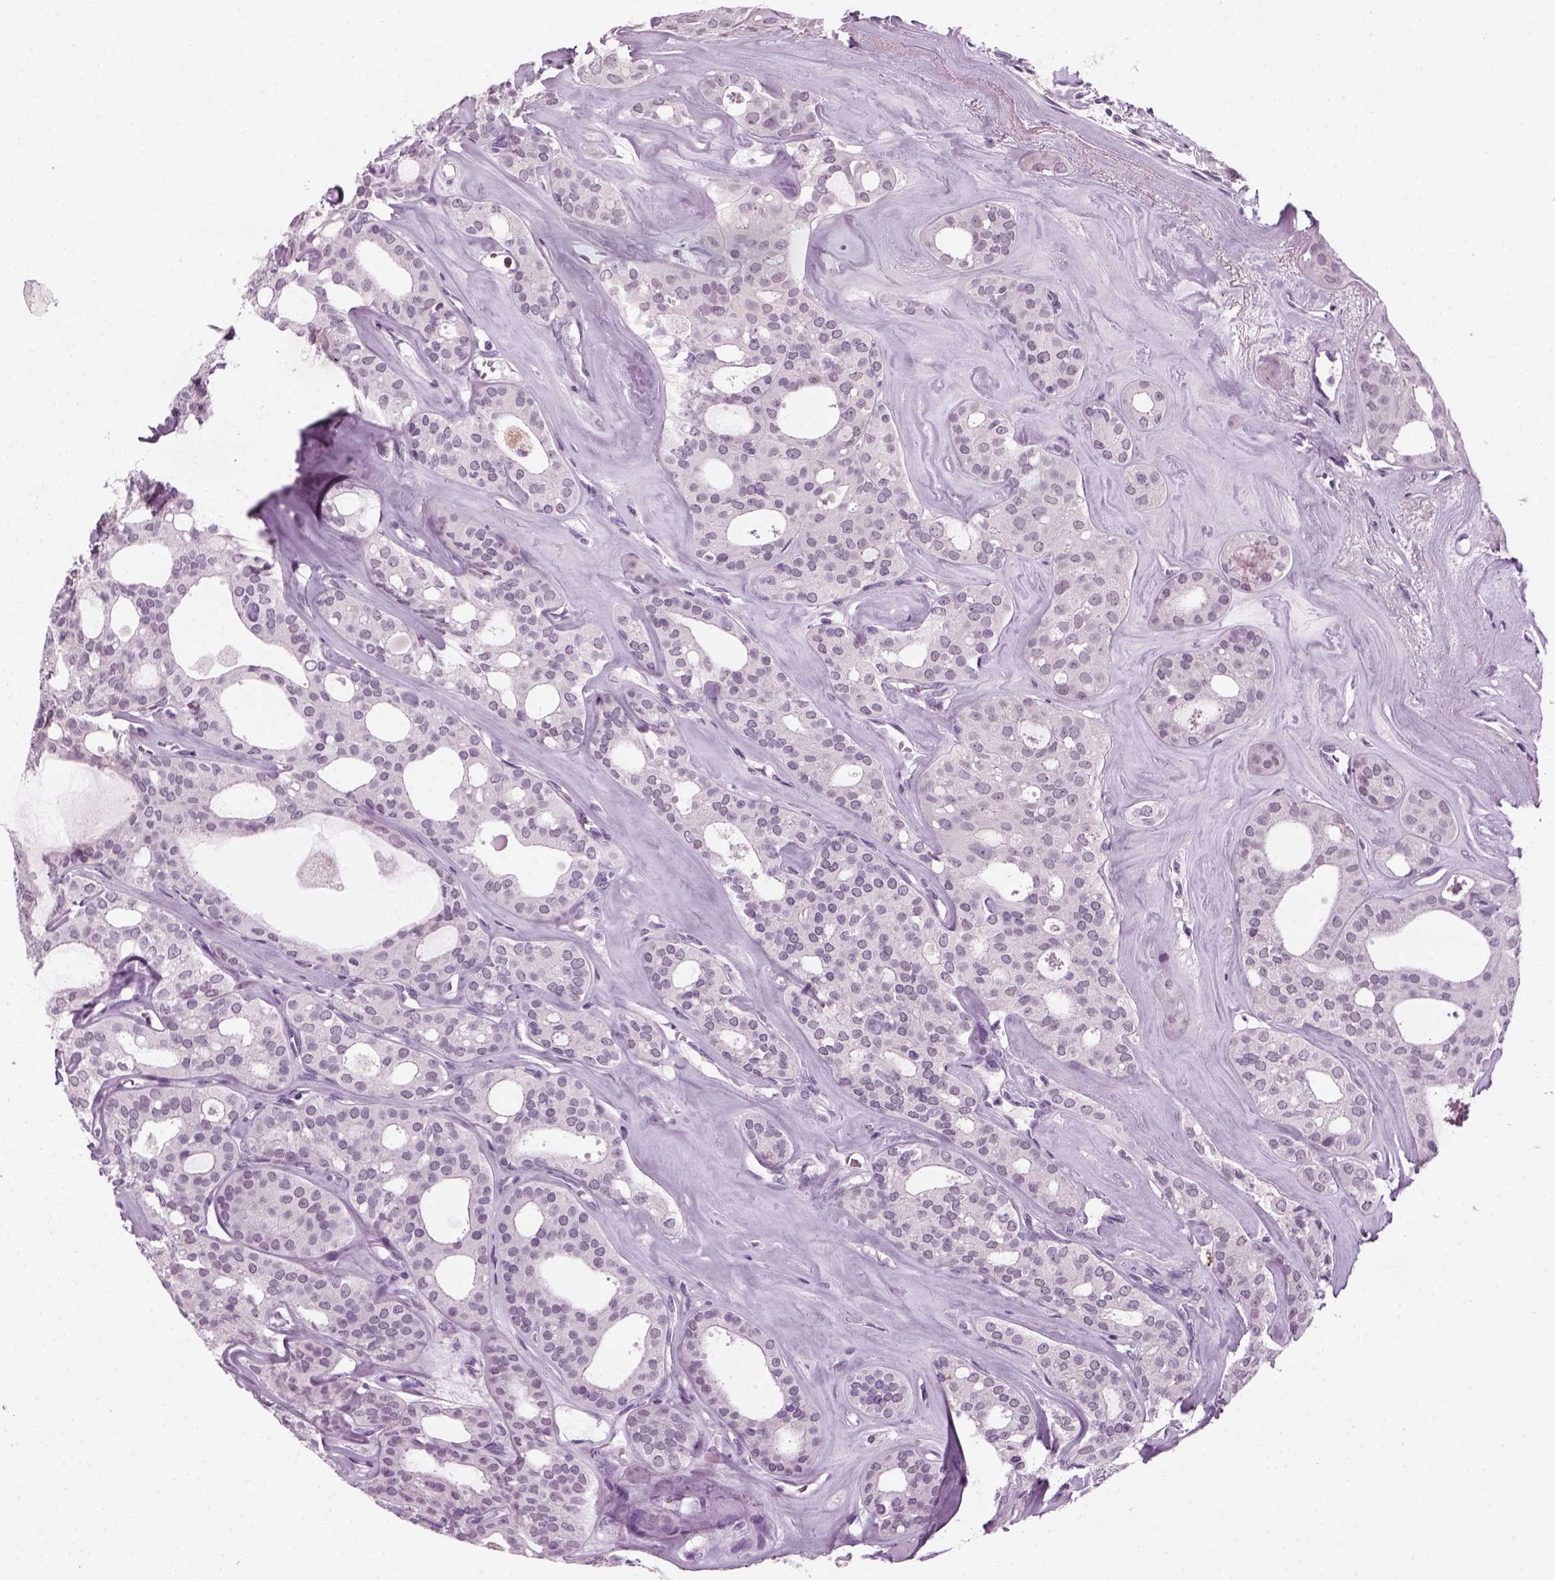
{"staining": {"intensity": "negative", "quantity": "none", "location": "none"}, "tissue": "thyroid cancer", "cell_type": "Tumor cells", "image_type": "cancer", "snomed": [{"axis": "morphology", "description": "Follicular adenoma carcinoma, NOS"}, {"axis": "topography", "description": "Thyroid gland"}], "caption": "A histopathology image of thyroid cancer (follicular adenoma carcinoma) stained for a protein displays no brown staining in tumor cells. Brightfield microscopy of immunohistochemistry (IHC) stained with DAB (brown) and hematoxylin (blue), captured at high magnification.", "gene": "KRT75", "patient": {"sex": "male", "age": 75}}